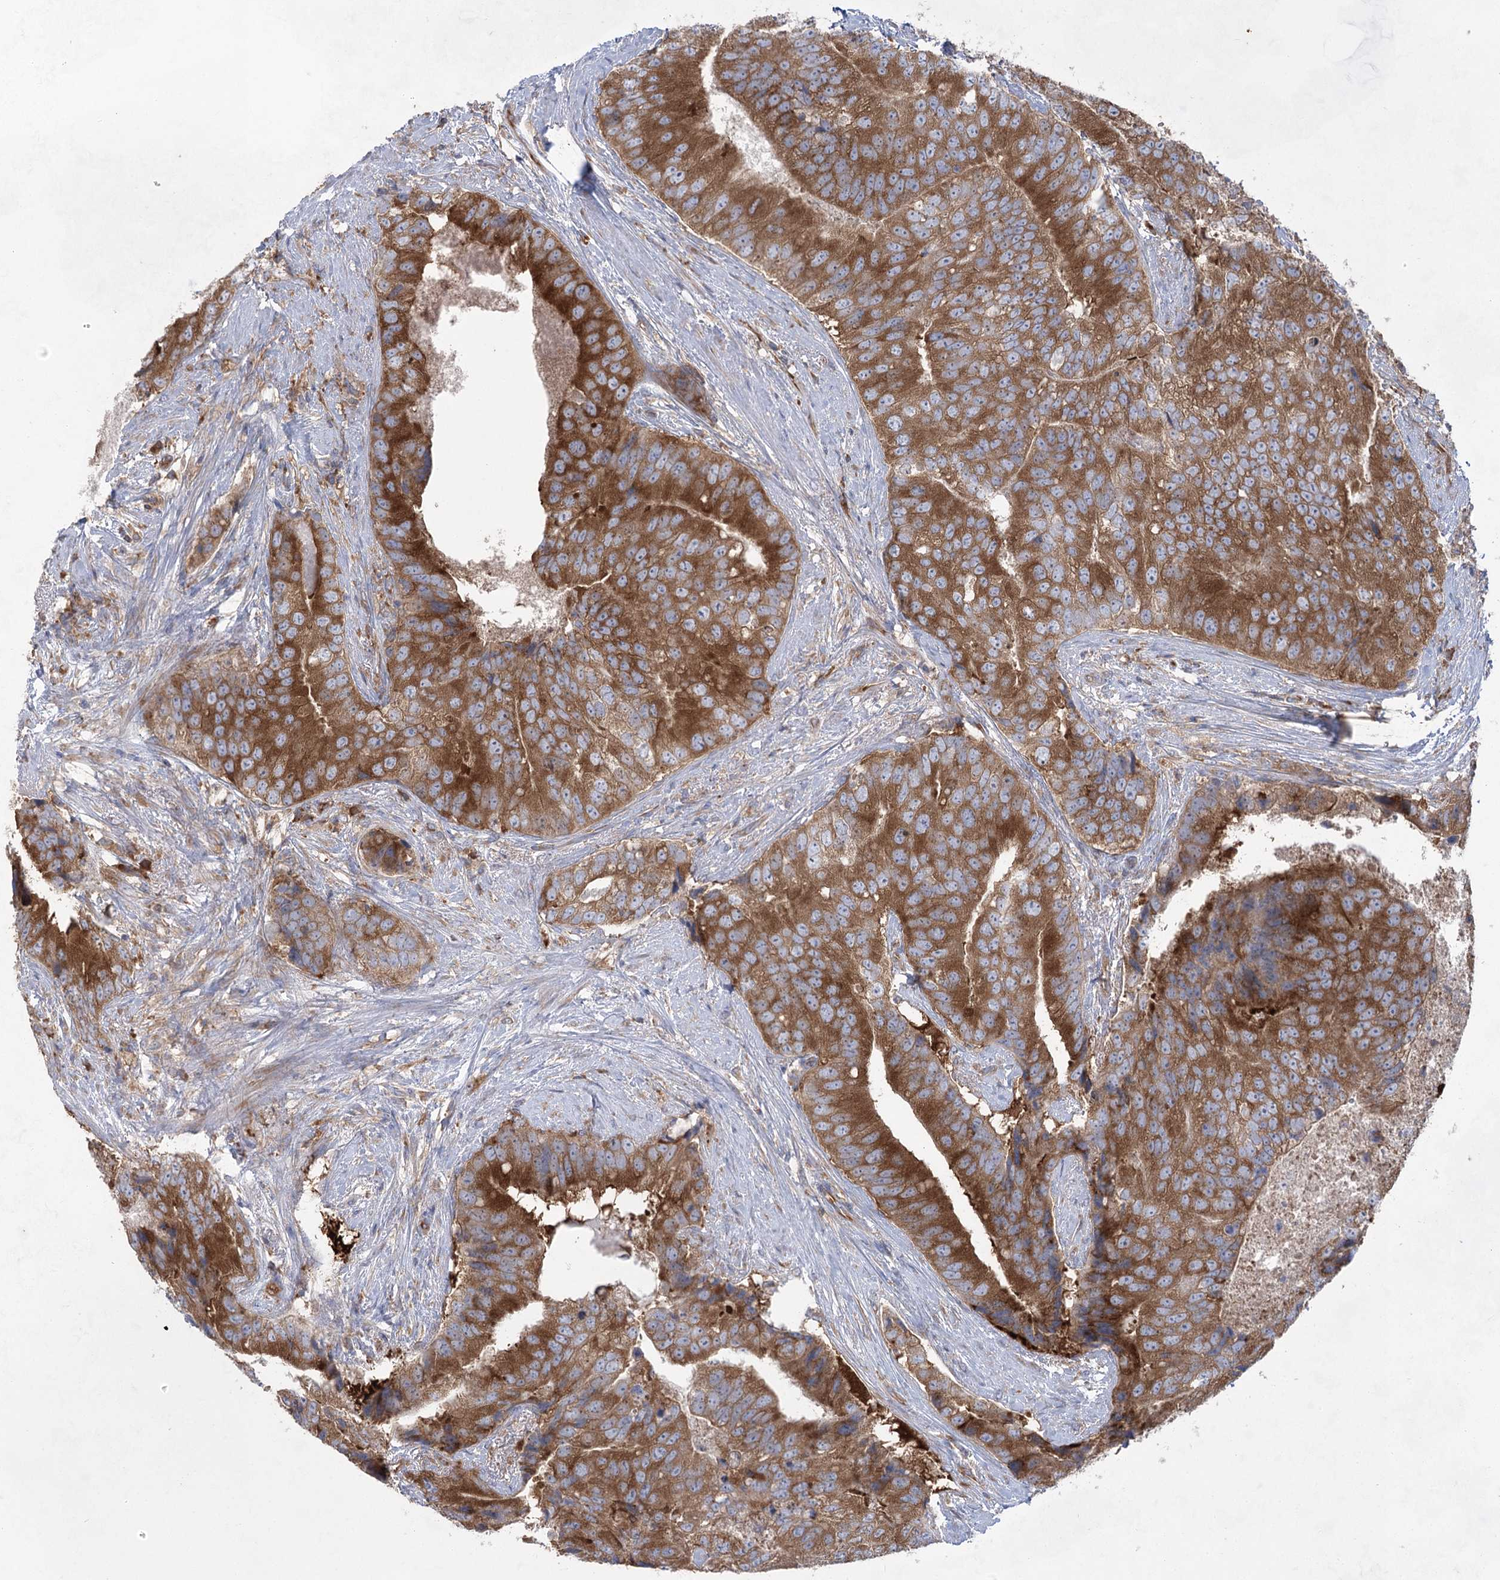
{"staining": {"intensity": "strong", "quantity": ">75%", "location": "cytoplasmic/membranous"}, "tissue": "prostate cancer", "cell_type": "Tumor cells", "image_type": "cancer", "snomed": [{"axis": "morphology", "description": "Adenocarcinoma, High grade"}, {"axis": "topography", "description": "Prostate"}], "caption": "Tumor cells exhibit high levels of strong cytoplasmic/membranous staining in approximately >75% of cells in human high-grade adenocarcinoma (prostate).", "gene": "EIF3A", "patient": {"sex": "male", "age": 70}}